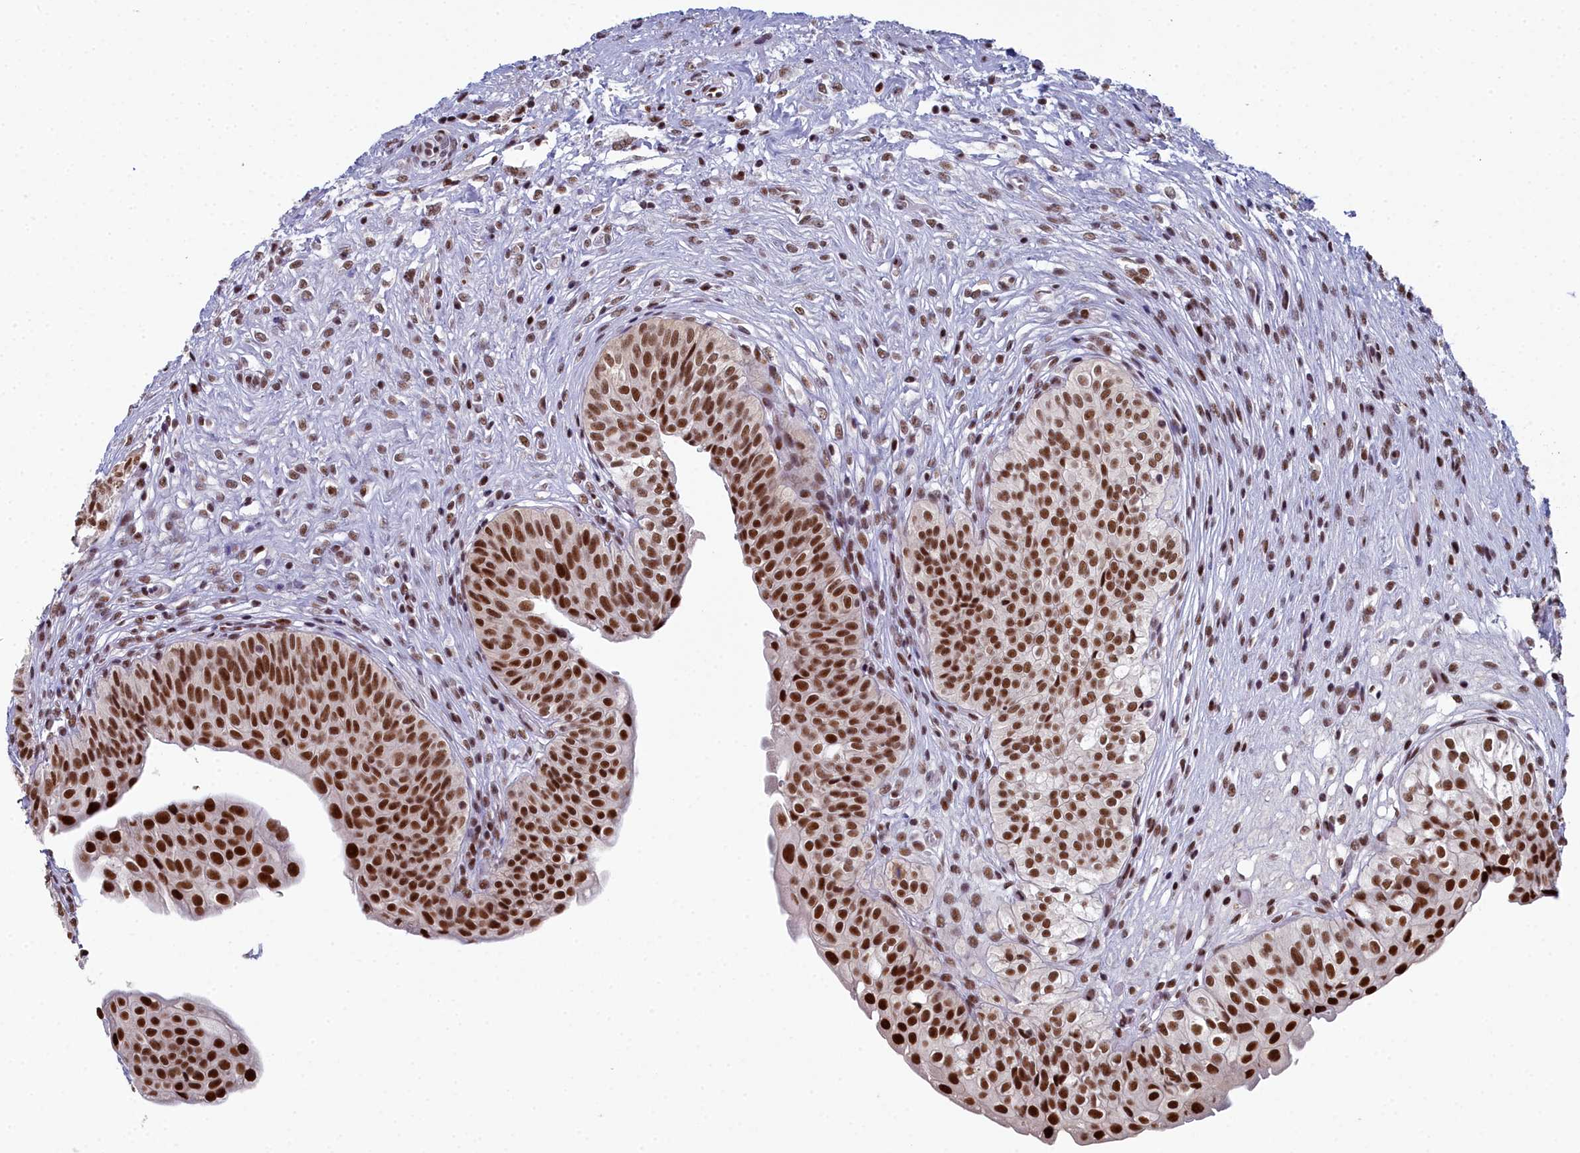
{"staining": {"intensity": "strong", "quantity": ">75%", "location": "nuclear"}, "tissue": "urinary bladder", "cell_type": "Urothelial cells", "image_type": "normal", "snomed": [{"axis": "morphology", "description": "Normal tissue, NOS"}, {"axis": "topography", "description": "Urinary bladder"}], "caption": "Protein staining of unremarkable urinary bladder reveals strong nuclear positivity in approximately >75% of urothelial cells.", "gene": "SF3B3", "patient": {"sex": "male", "age": 55}}